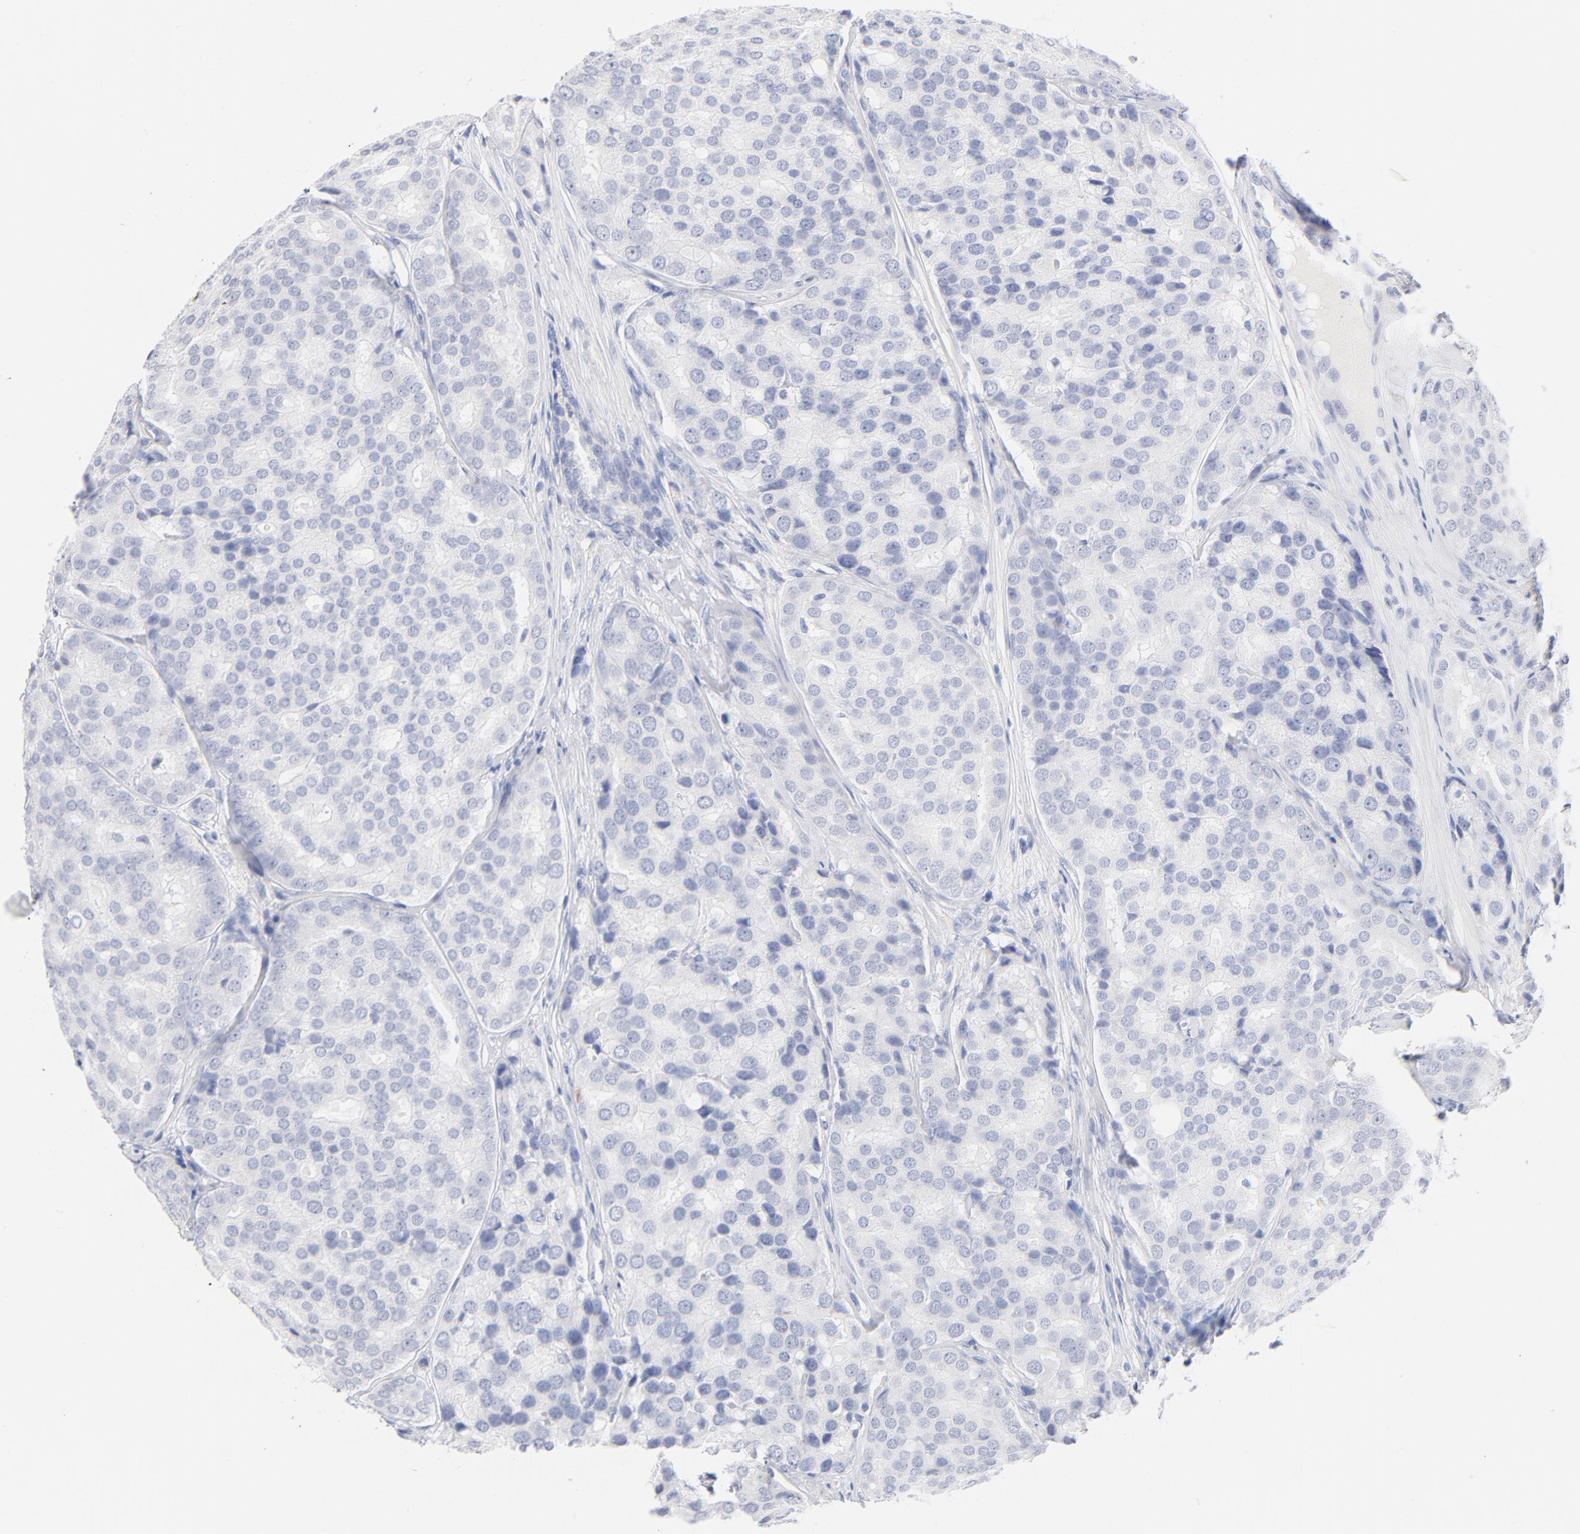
{"staining": {"intensity": "negative", "quantity": "none", "location": "none"}, "tissue": "prostate cancer", "cell_type": "Tumor cells", "image_type": "cancer", "snomed": [{"axis": "morphology", "description": "Adenocarcinoma, High grade"}, {"axis": "topography", "description": "Prostate"}], "caption": "IHC photomicrograph of neoplastic tissue: human prostate adenocarcinoma (high-grade) stained with DAB exhibits no significant protein staining in tumor cells.", "gene": "ONECUT1", "patient": {"sex": "male", "age": 64}}